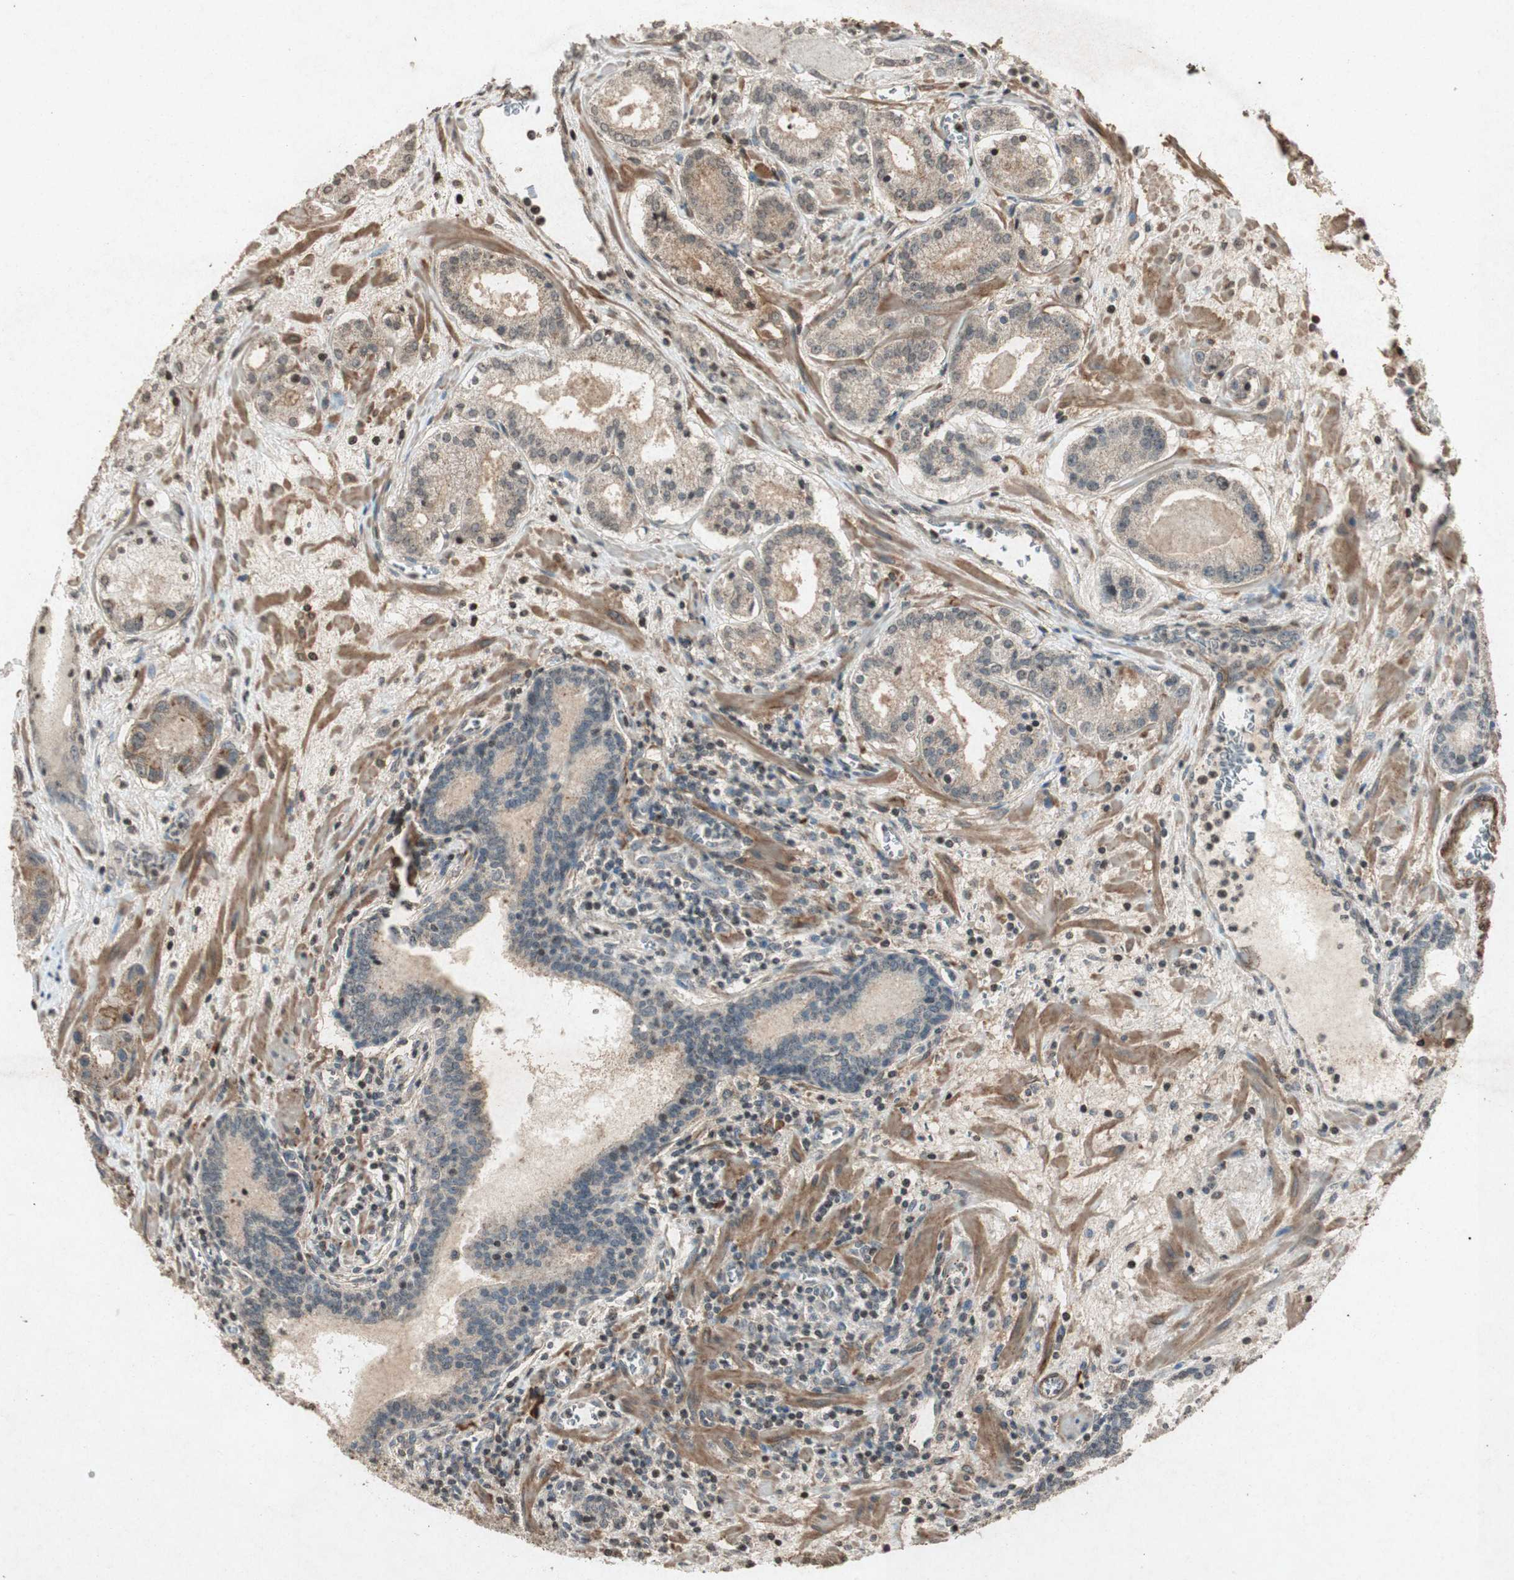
{"staining": {"intensity": "weak", "quantity": ">75%", "location": "cytoplasmic/membranous"}, "tissue": "prostate cancer", "cell_type": "Tumor cells", "image_type": "cancer", "snomed": [{"axis": "morphology", "description": "Adenocarcinoma, Low grade"}, {"axis": "topography", "description": "Prostate"}], "caption": "There is low levels of weak cytoplasmic/membranous staining in tumor cells of prostate low-grade adenocarcinoma, as demonstrated by immunohistochemical staining (brown color).", "gene": "PRKG1", "patient": {"sex": "male", "age": 59}}